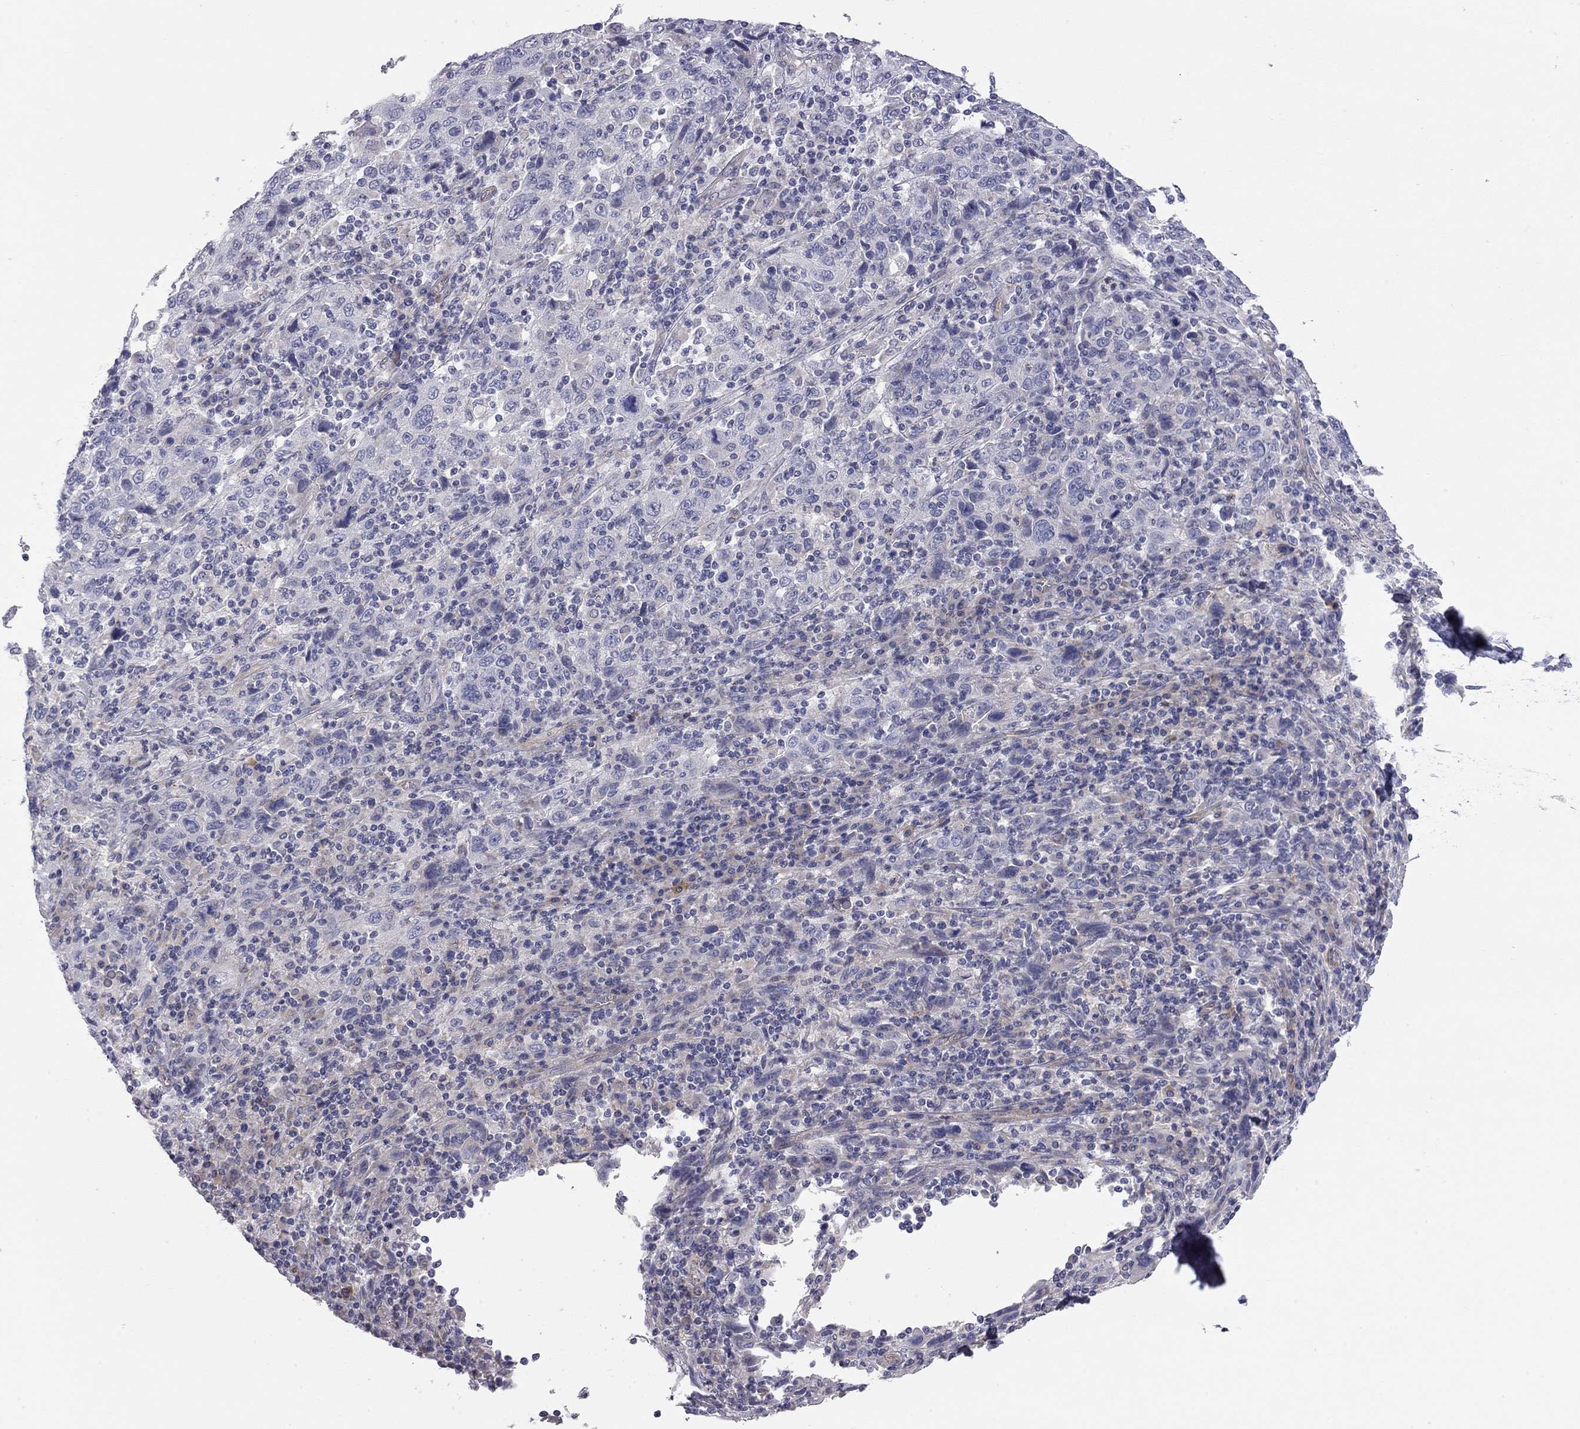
{"staining": {"intensity": "negative", "quantity": "none", "location": "none"}, "tissue": "cervical cancer", "cell_type": "Tumor cells", "image_type": "cancer", "snomed": [{"axis": "morphology", "description": "Squamous cell carcinoma, NOS"}, {"axis": "topography", "description": "Cervix"}], "caption": "Tumor cells are negative for protein expression in human cervical squamous cell carcinoma.", "gene": "GPRC5B", "patient": {"sex": "female", "age": 46}}